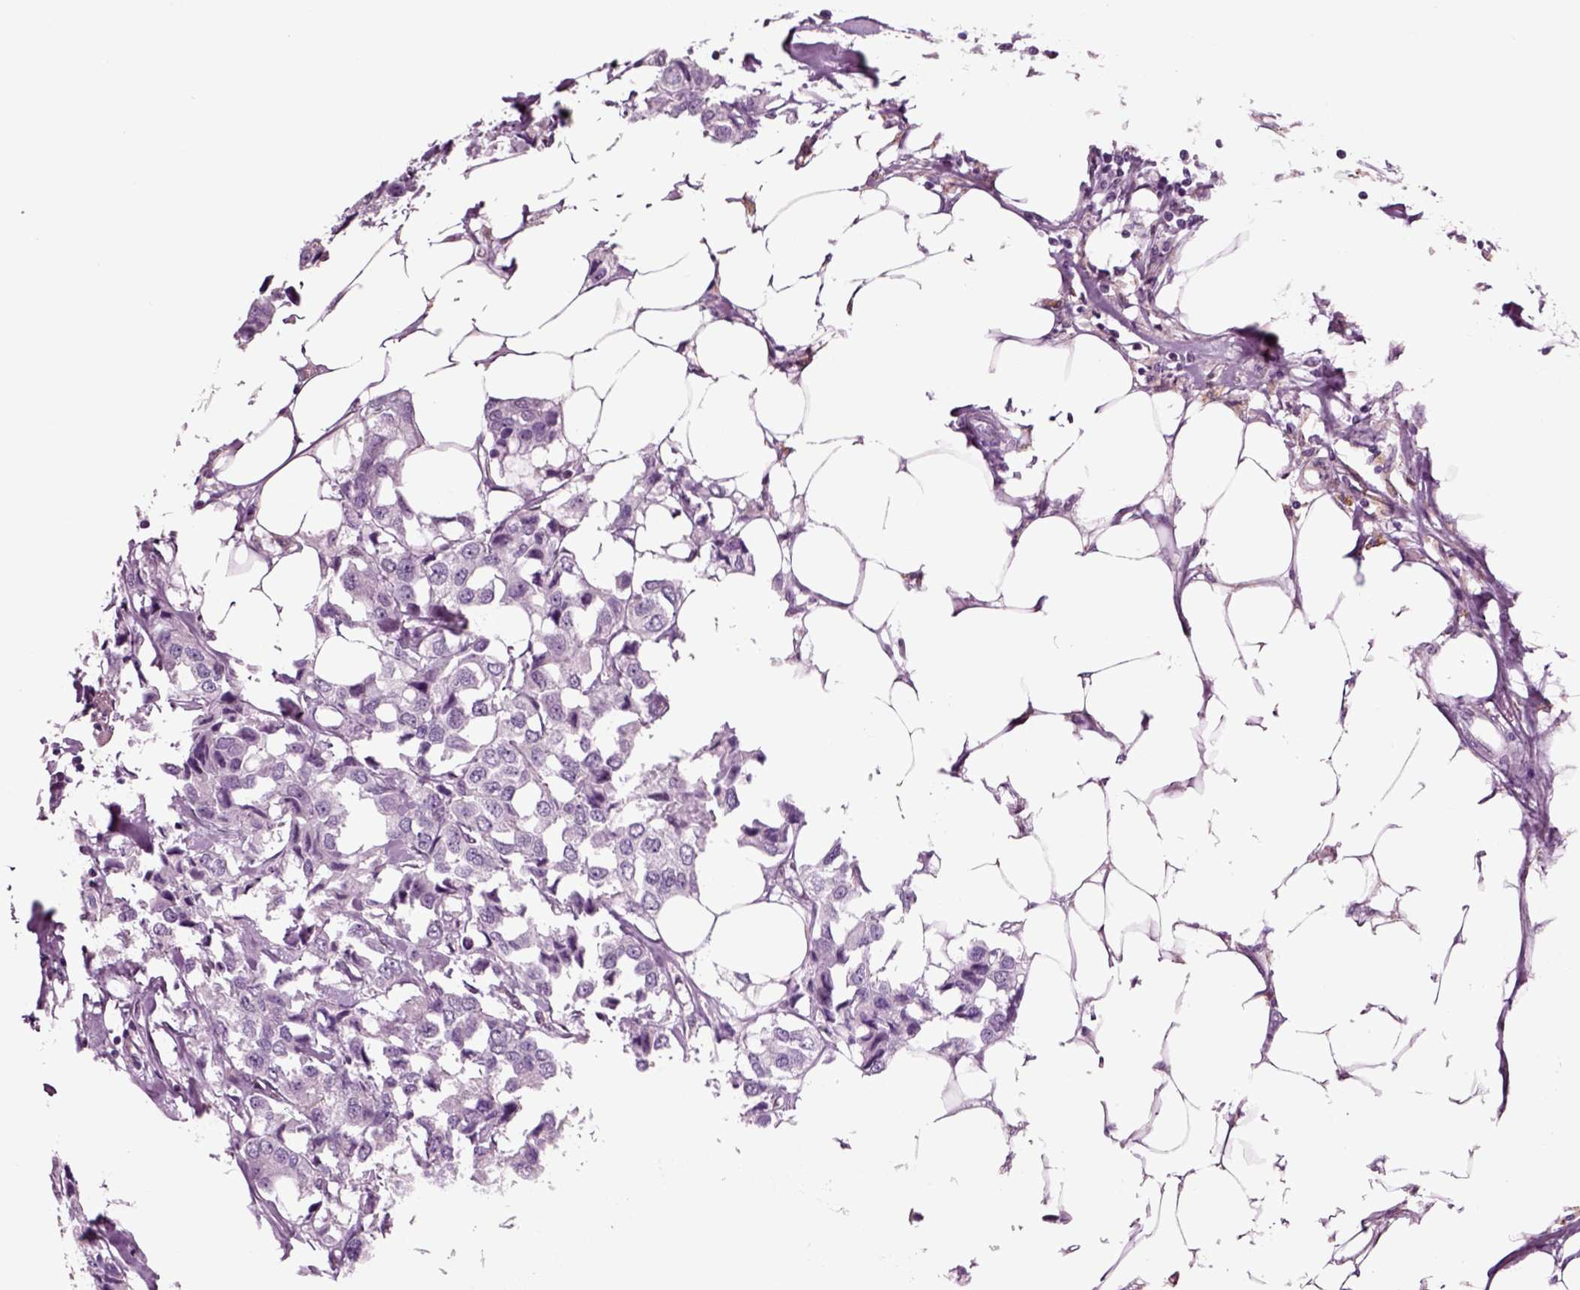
{"staining": {"intensity": "negative", "quantity": "none", "location": "none"}, "tissue": "breast cancer", "cell_type": "Tumor cells", "image_type": "cancer", "snomed": [{"axis": "morphology", "description": "Duct carcinoma"}, {"axis": "topography", "description": "Breast"}], "caption": "The IHC histopathology image has no significant staining in tumor cells of breast cancer tissue. Brightfield microscopy of immunohistochemistry stained with DAB (brown) and hematoxylin (blue), captured at high magnification.", "gene": "CHGB", "patient": {"sex": "female", "age": 80}}